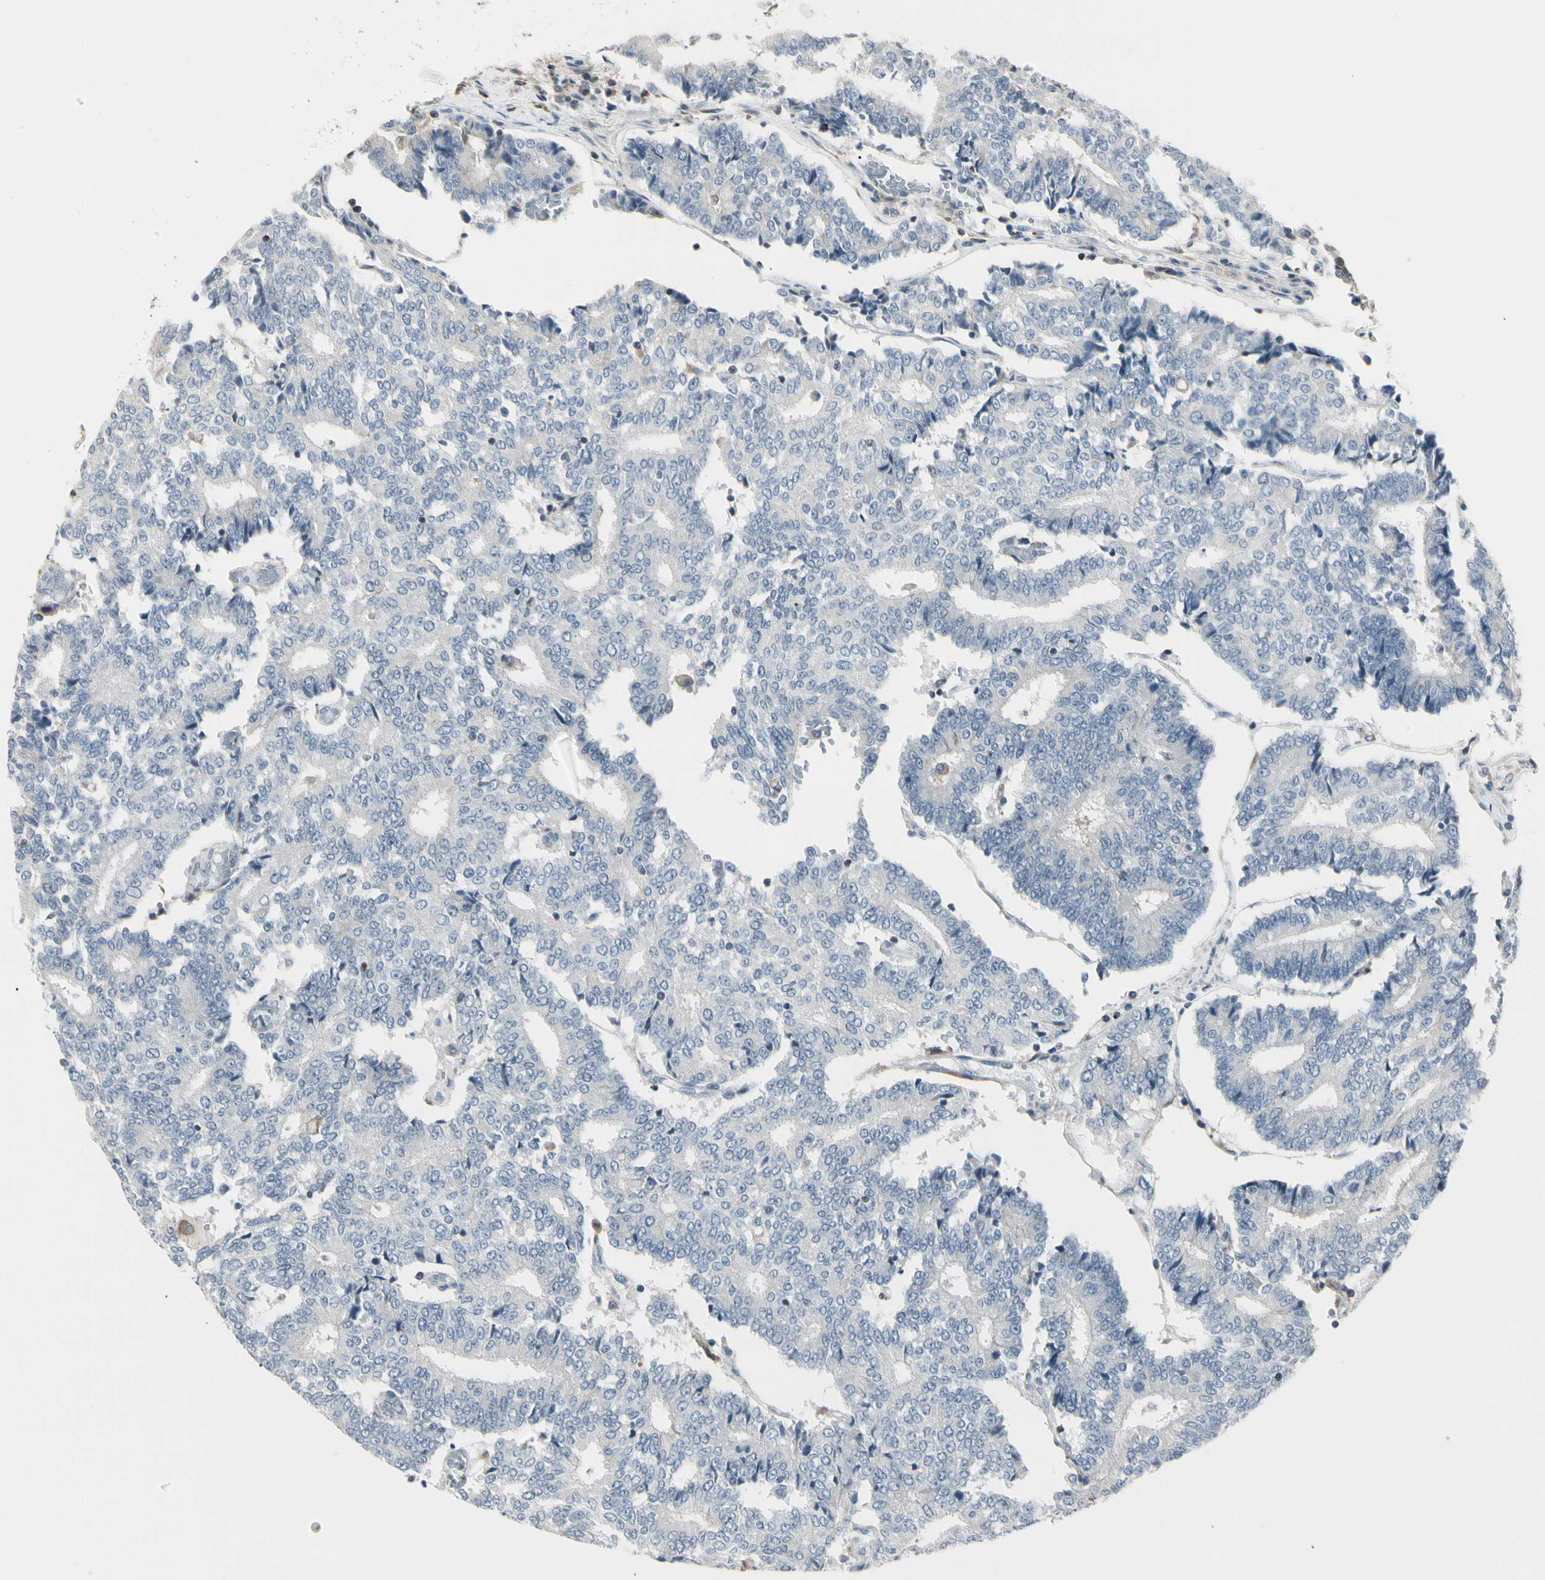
{"staining": {"intensity": "negative", "quantity": "none", "location": "none"}, "tissue": "prostate cancer", "cell_type": "Tumor cells", "image_type": "cancer", "snomed": [{"axis": "morphology", "description": "Adenocarcinoma, High grade"}, {"axis": "topography", "description": "Prostate"}], "caption": "Tumor cells show no significant protein staining in prostate high-grade adenocarcinoma.", "gene": "TMEM176A", "patient": {"sex": "male", "age": 55}}